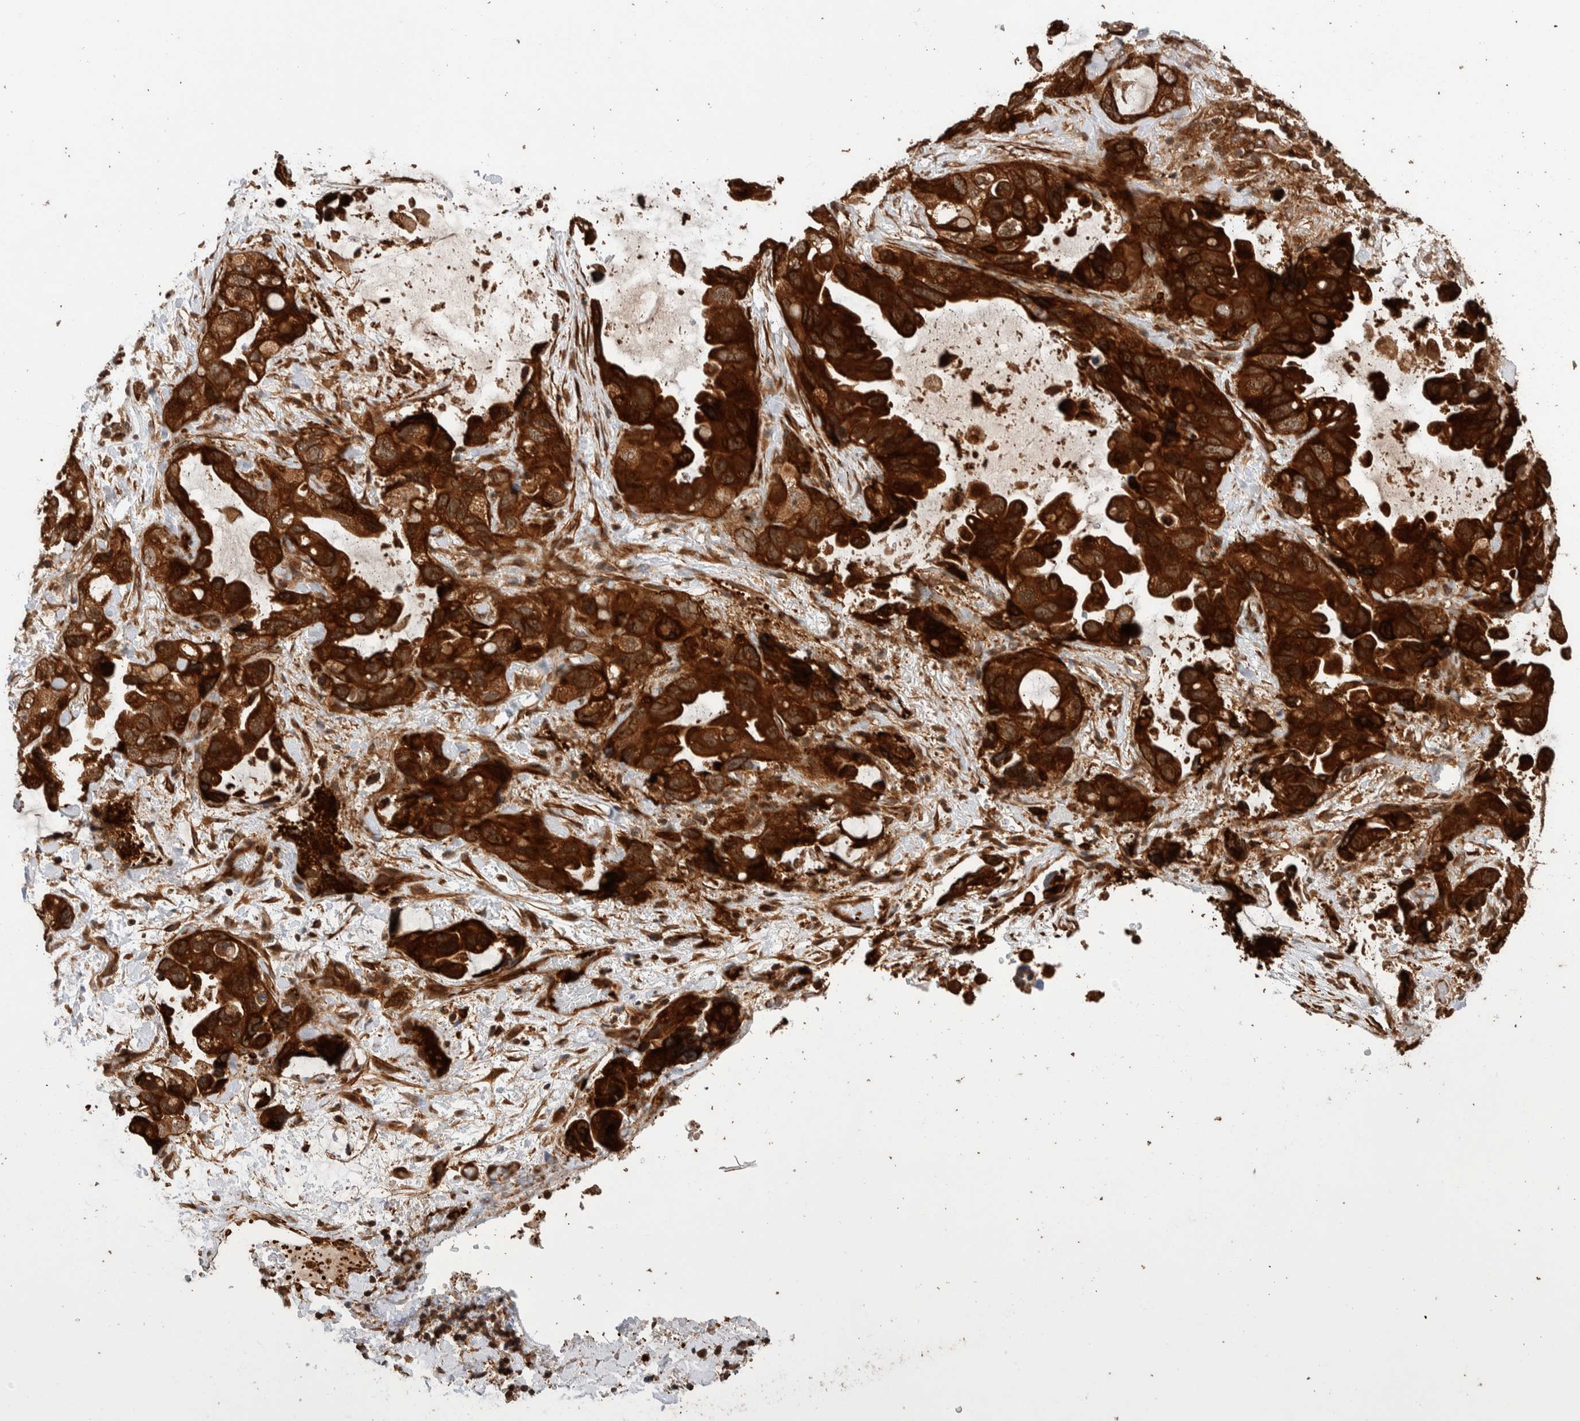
{"staining": {"intensity": "strong", "quantity": ">75%", "location": "cytoplasmic/membranous"}, "tissue": "lung cancer", "cell_type": "Tumor cells", "image_type": "cancer", "snomed": [{"axis": "morphology", "description": "Squamous cell carcinoma, NOS"}, {"axis": "topography", "description": "Lung"}], "caption": "Lung cancer stained with a protein marker shows strong staining in tumor cells.", "gene": "SYNRG", "patient": {"sex": "female", "age": 73}}